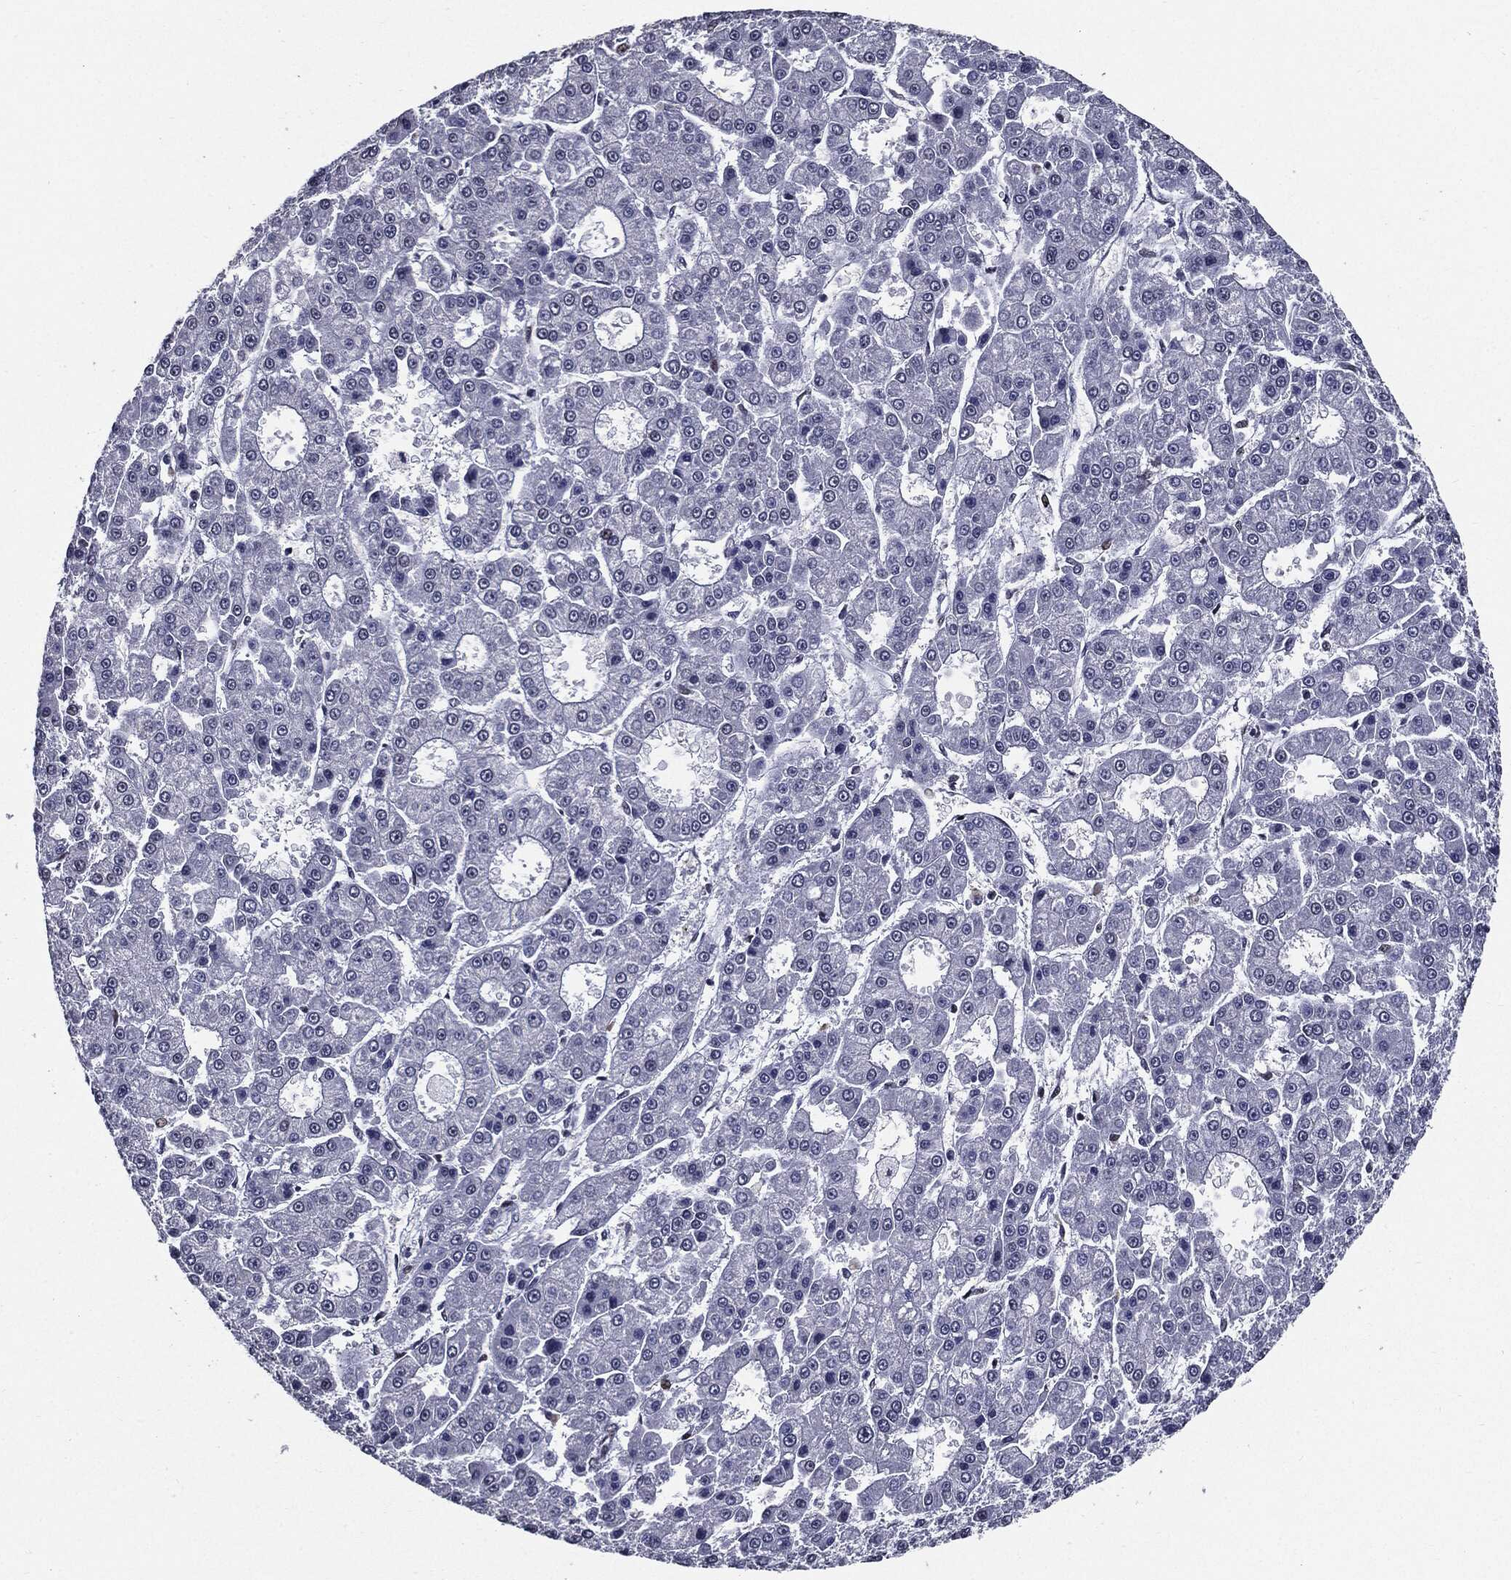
{"staining": {"intensity": "negative", "quantity": "none", "location": "none"}, "tissue": "liver cancer", "cell_type": "Tumor cells", "image_type": "cancer", "snomed": [{"axis": "morphology", "description": "Carcinoma, Hepatocellular, NOS"}, {"axis": "topography", "description": "Liver"}], "caption": "Human hepatocellular carcinoma (liver) stained for a protein using IHC shows no staining in tumor cells.", "gene": "ZFP91", "patient": {"sex": "male", "age": 70}}